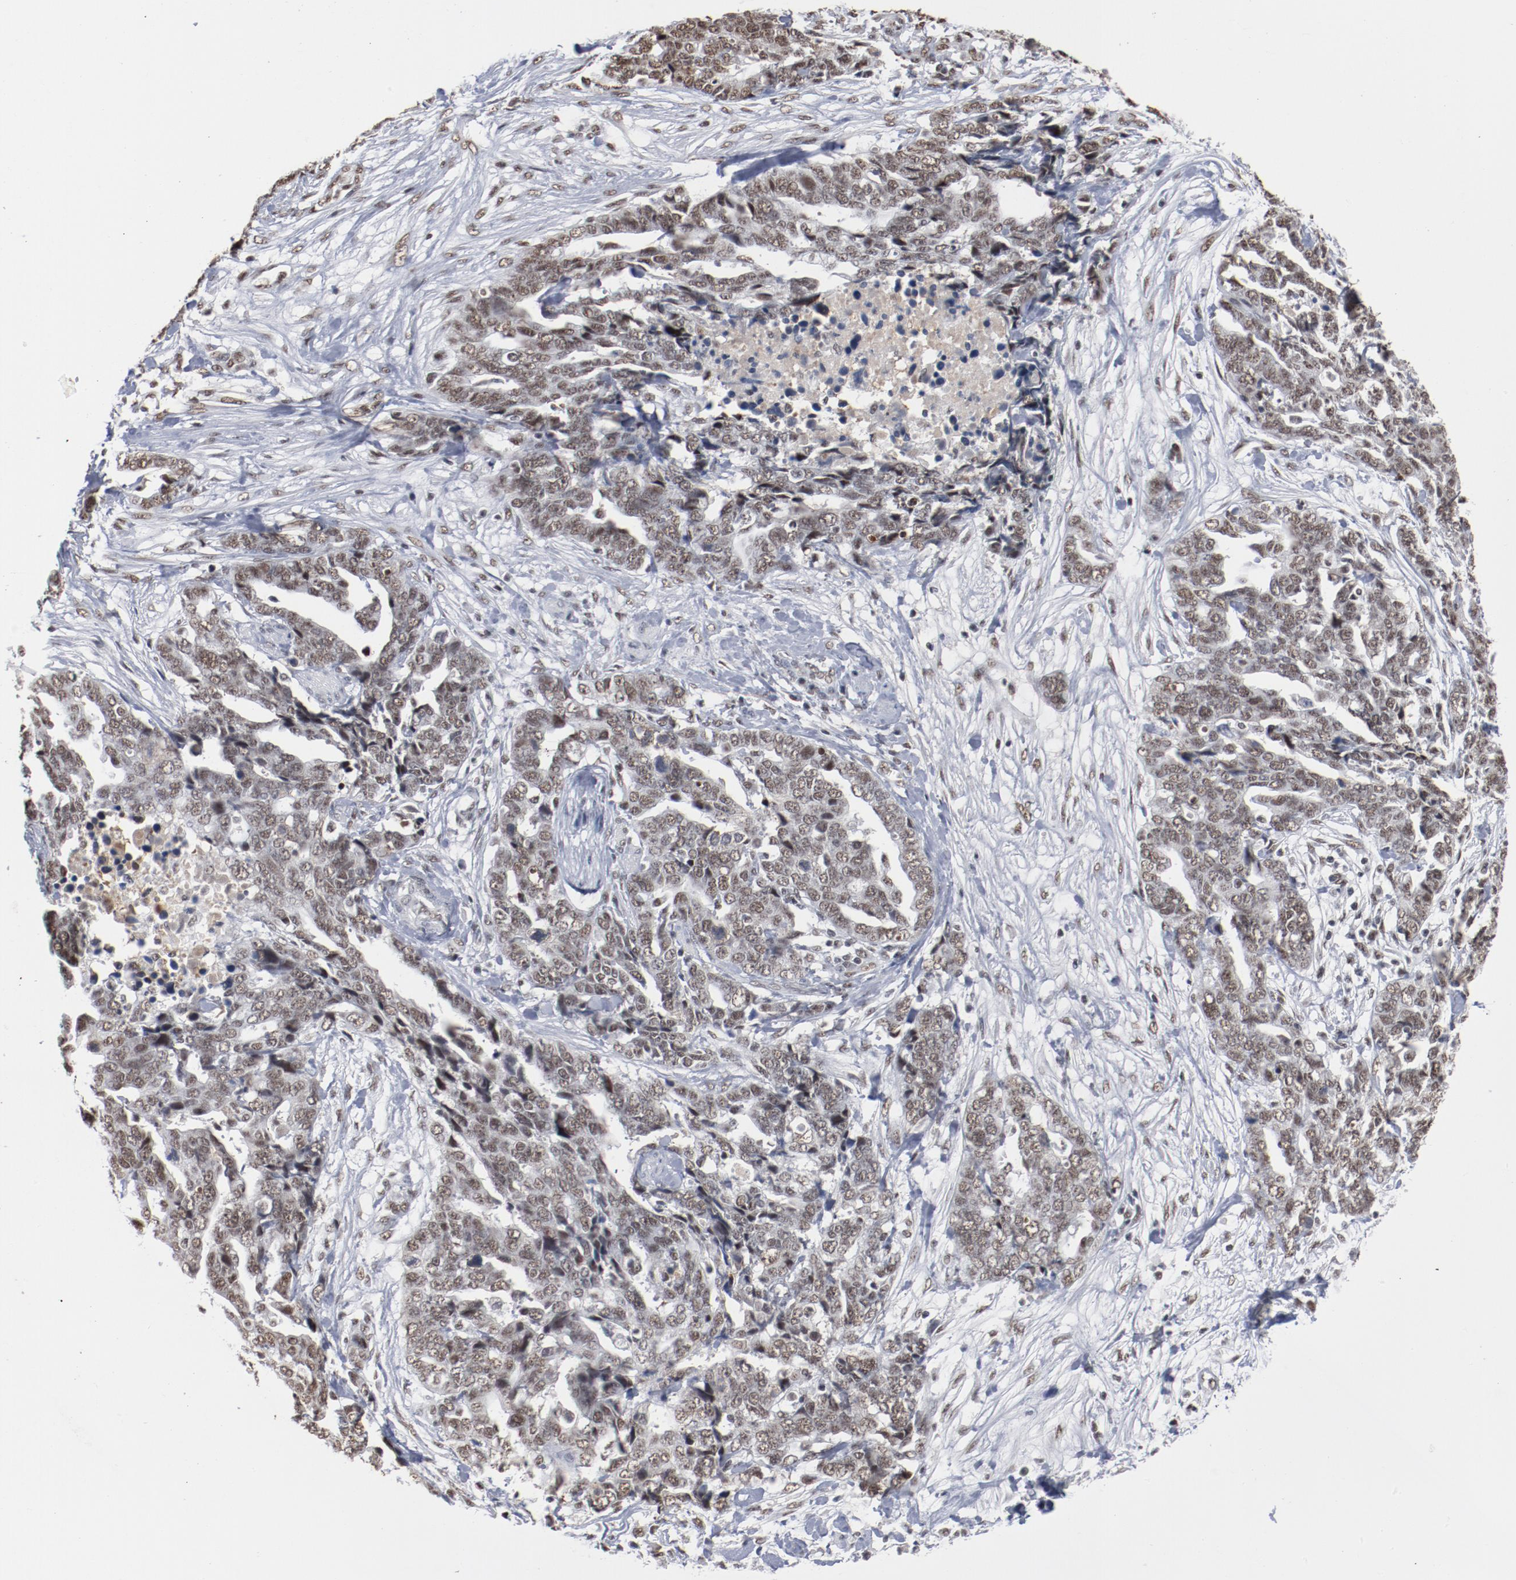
{"staining": {"intensity": "weak", "quantity": ">75%", "location": "nuclear"}, "tissue": "ovarian cancer", "cell_type": "Tumor cells", "image_type": "cancer", "snomed": [{"axis": "morphology", "description": "Normal tissue, NOS"}, {"axis": "morphology", "description": "Cystadenocarcinoma, serous, NOS"}, {"axis": "topography", "description": "Fallopian tube"}, {"axis": "topography", "description": "Ovary"}], "caption": "Protein expression analysis of human ovarian serous cystadenocarcinoma reveals weak nuclear positivity in approximately >75% of tumor cells. Using DAB (3,3'-diaminobenzidine) (brown) and hematoxylin (blue) stains, captured at high magnification using brightfield microscopy.", "gene": "BUB3", "patient": {"sex": "female", "age": 56}}